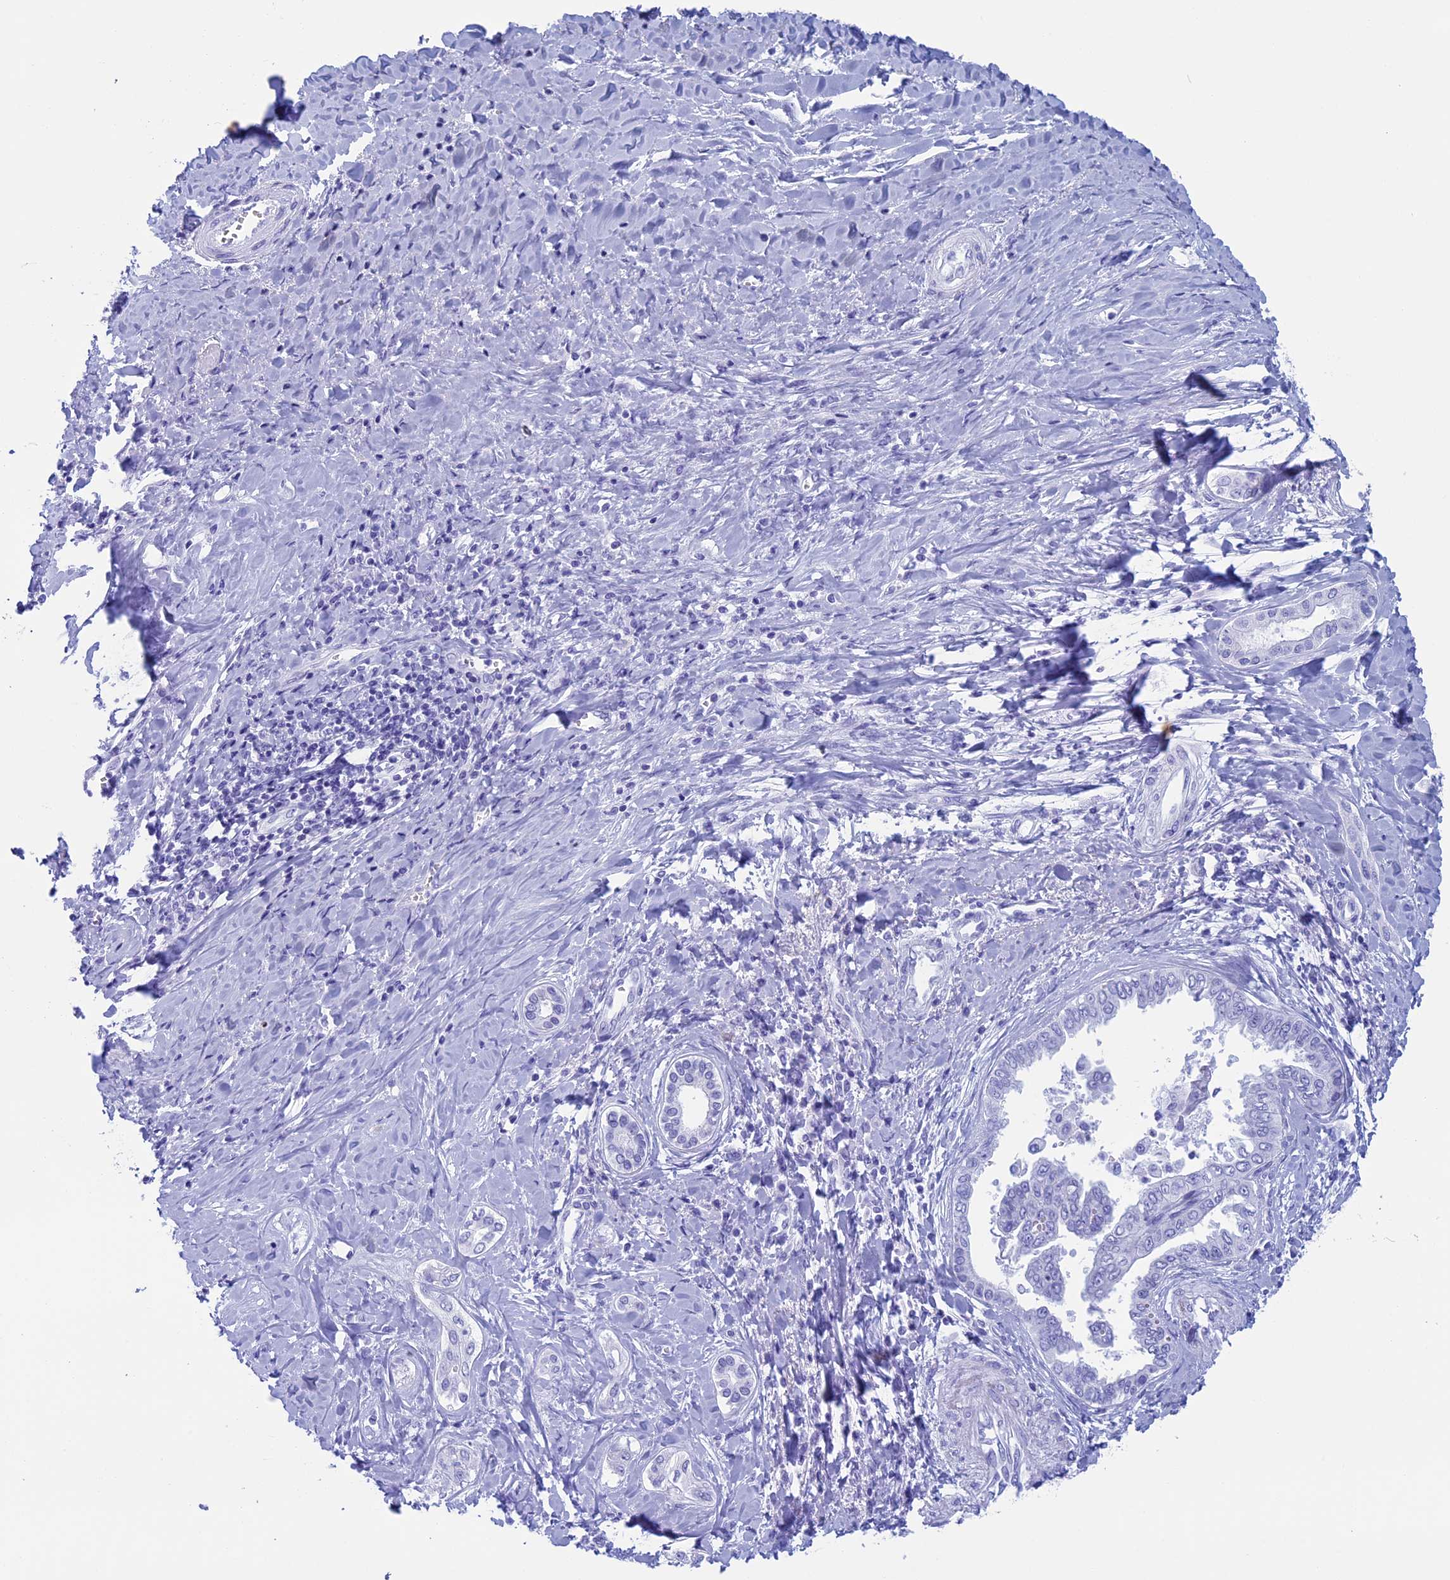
{"staining": {"intensity": "negative", "quantity": "none", "location": "none"}, "tissue": "liver cancer", "cell_type": "Tumor cells", "image_type": "cancer", "snomed": [{"axis": "morphology", "description": "Cholangiocarcinoma"}, {"axis": "topography", "description": "Liver"}], "caption": "The photomicrograph shows no significant staining in tumor cells of liver cancer (cholangiocarcinoma).", "gene": "FAM169A", "patient": {"sex": "female", "age": 77}}